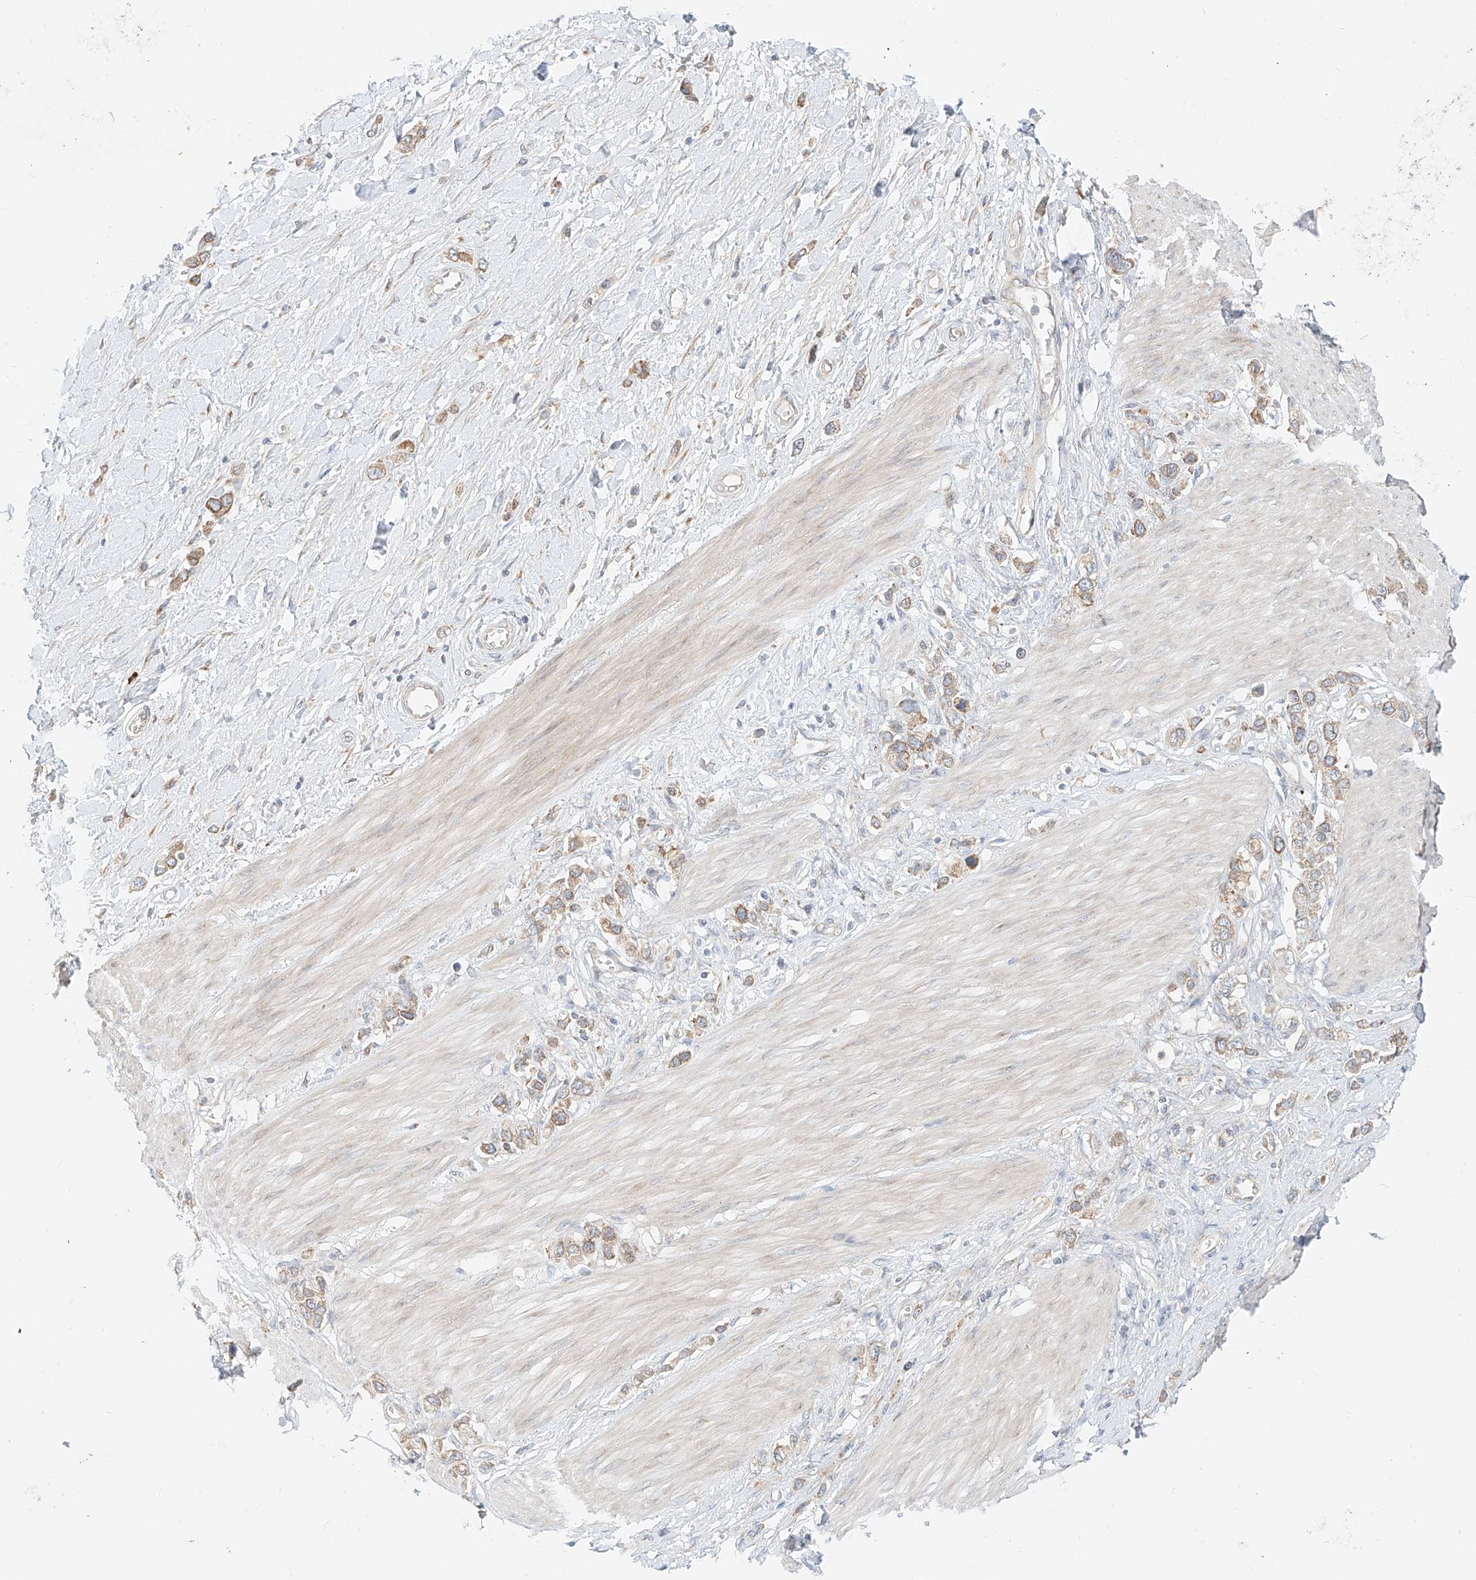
{"staining": {"intensity": "weak", "quantity": ">75%", "location": "cytoplasmic/membranous"}, "tissue": "stomach cancer", "cell_type": "Tumor cells", "image_type": "cancer", "snomed": [{"axis": "morphology", "description": "Normal tissue, NOS"}, {"axis": "morphology", "description": "Adenocarcinoma, NOS"}, {"axis": "topography", "description": "Stomach, upper"}, {"axis": "topography", "description": "Stomach"}], "caption": "Protein staining demonstrates weak cytoplasmic/membranous expression in about >75% of tumor cells in stomach cancer (adenocarcinoma).", "gene": "STT3A", "patient": {"sex": "female", "age": 65}}